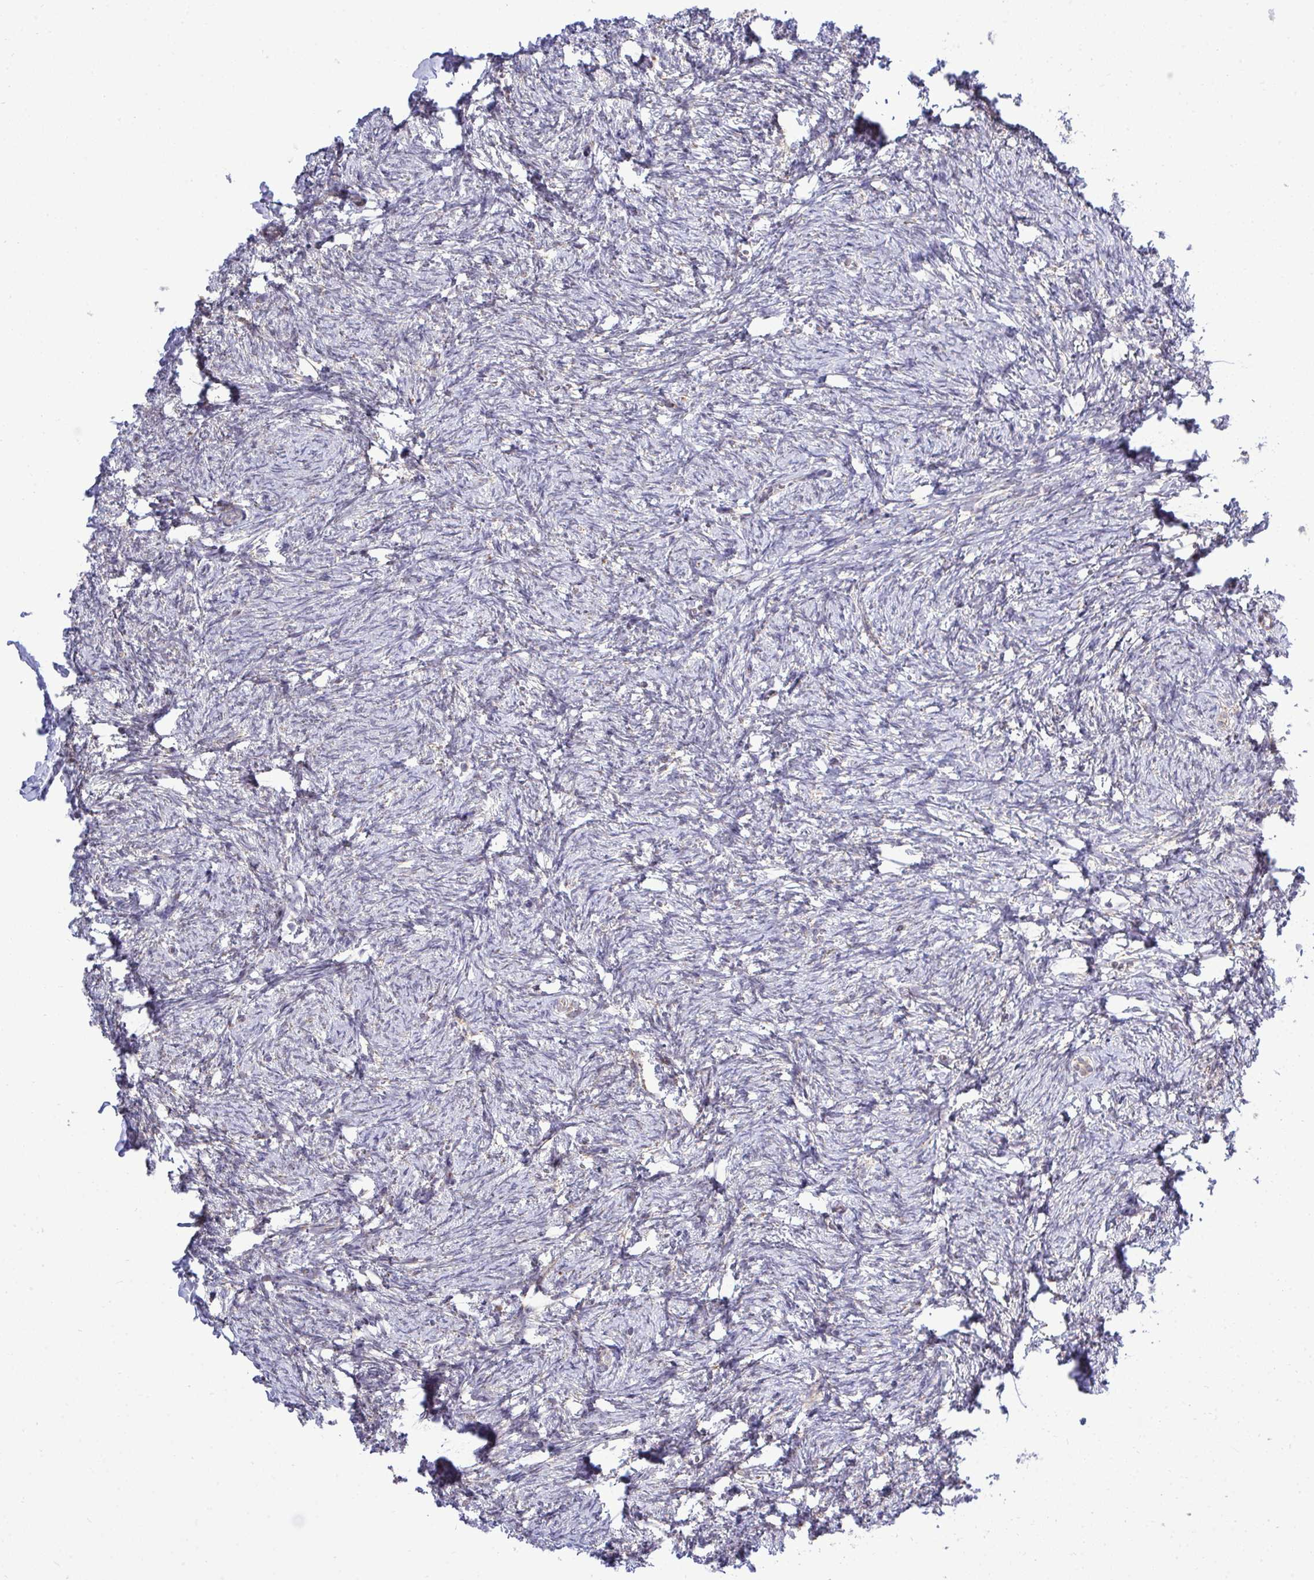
{"staining": {"intensity": "moderate", "quantity": ">75%", "location": "cytoplasmic/membranous"}, "tissue": "ovary", "cell_type": "Follicle cells", "image_type": "normal", "snomed": [{"axis": "morphology", "description": "Normal tissue, NOS"}, {"axis": "topography", "description": "Ovary"}], "caption": "Immunohistochemistry photomicrograph of normal ovary: ovary stained using IHC reveals medium levels of moderate protein expression localized specifically in the cytoplasmic/membranous of follicle cells, appearing as a cytoplasmic/membranous brown color.", "gene": "XAF1", "patient": {"sex": "female", "age": 41}}